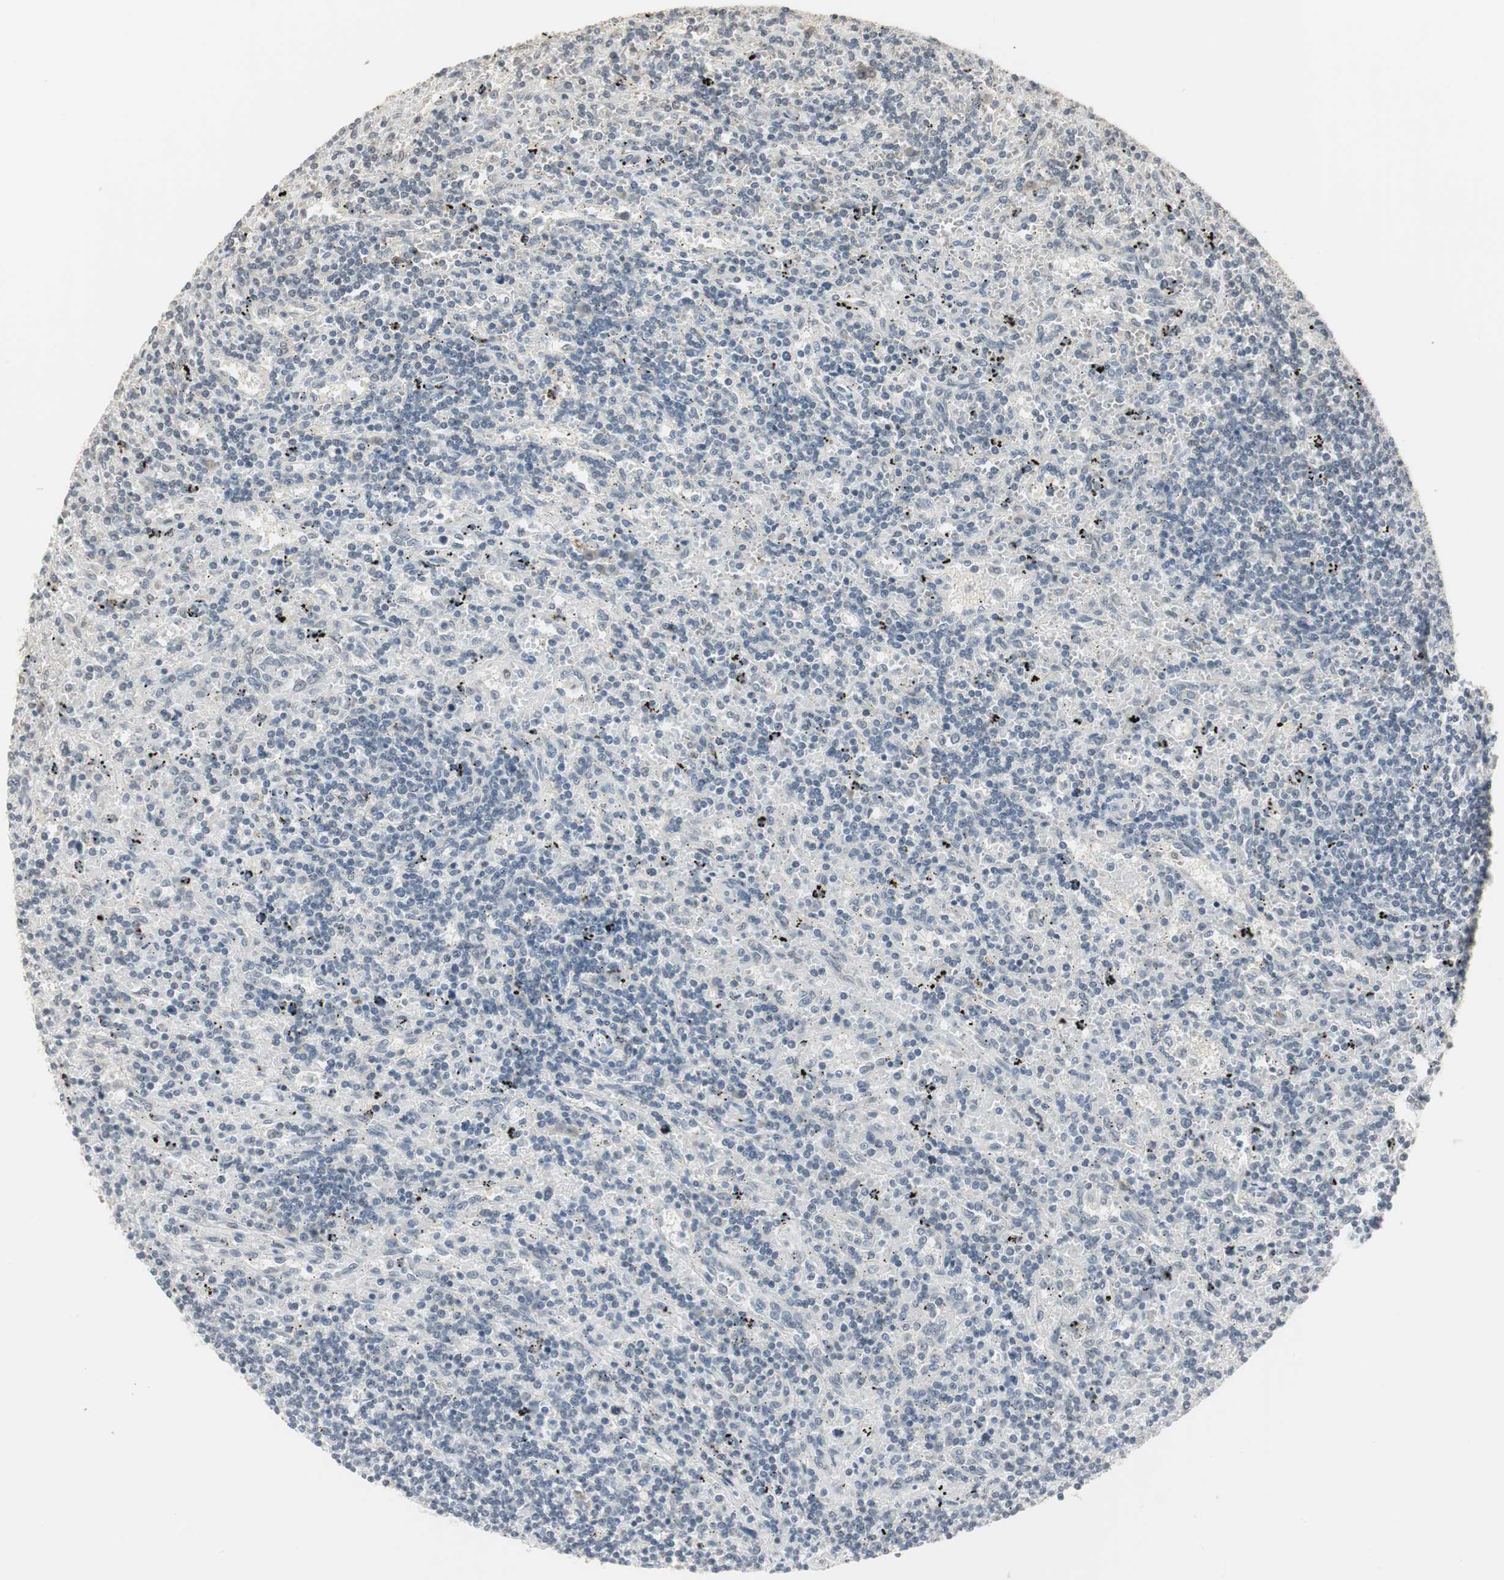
{"staining": {"intensity": "negative", "quantity": "none", "location": "none"}, "tissue": "lymphoma", "cell_type": "Tumor cells", "image_type": "cancer", "snomed": [{"axis": "morphology", "description": "Malignant lymphoma, non-Hodgkin's type, Low grade"}, {"axis": "topography", "description": "Spleen"}], "caption": "IHC photomicrograph of neoplastic tissue: lymphoma stained with DAB exhibits no significant protein expression in tumor cells.", "gene": "ELOA", "patient": {"sex": "male", "age": 76}}